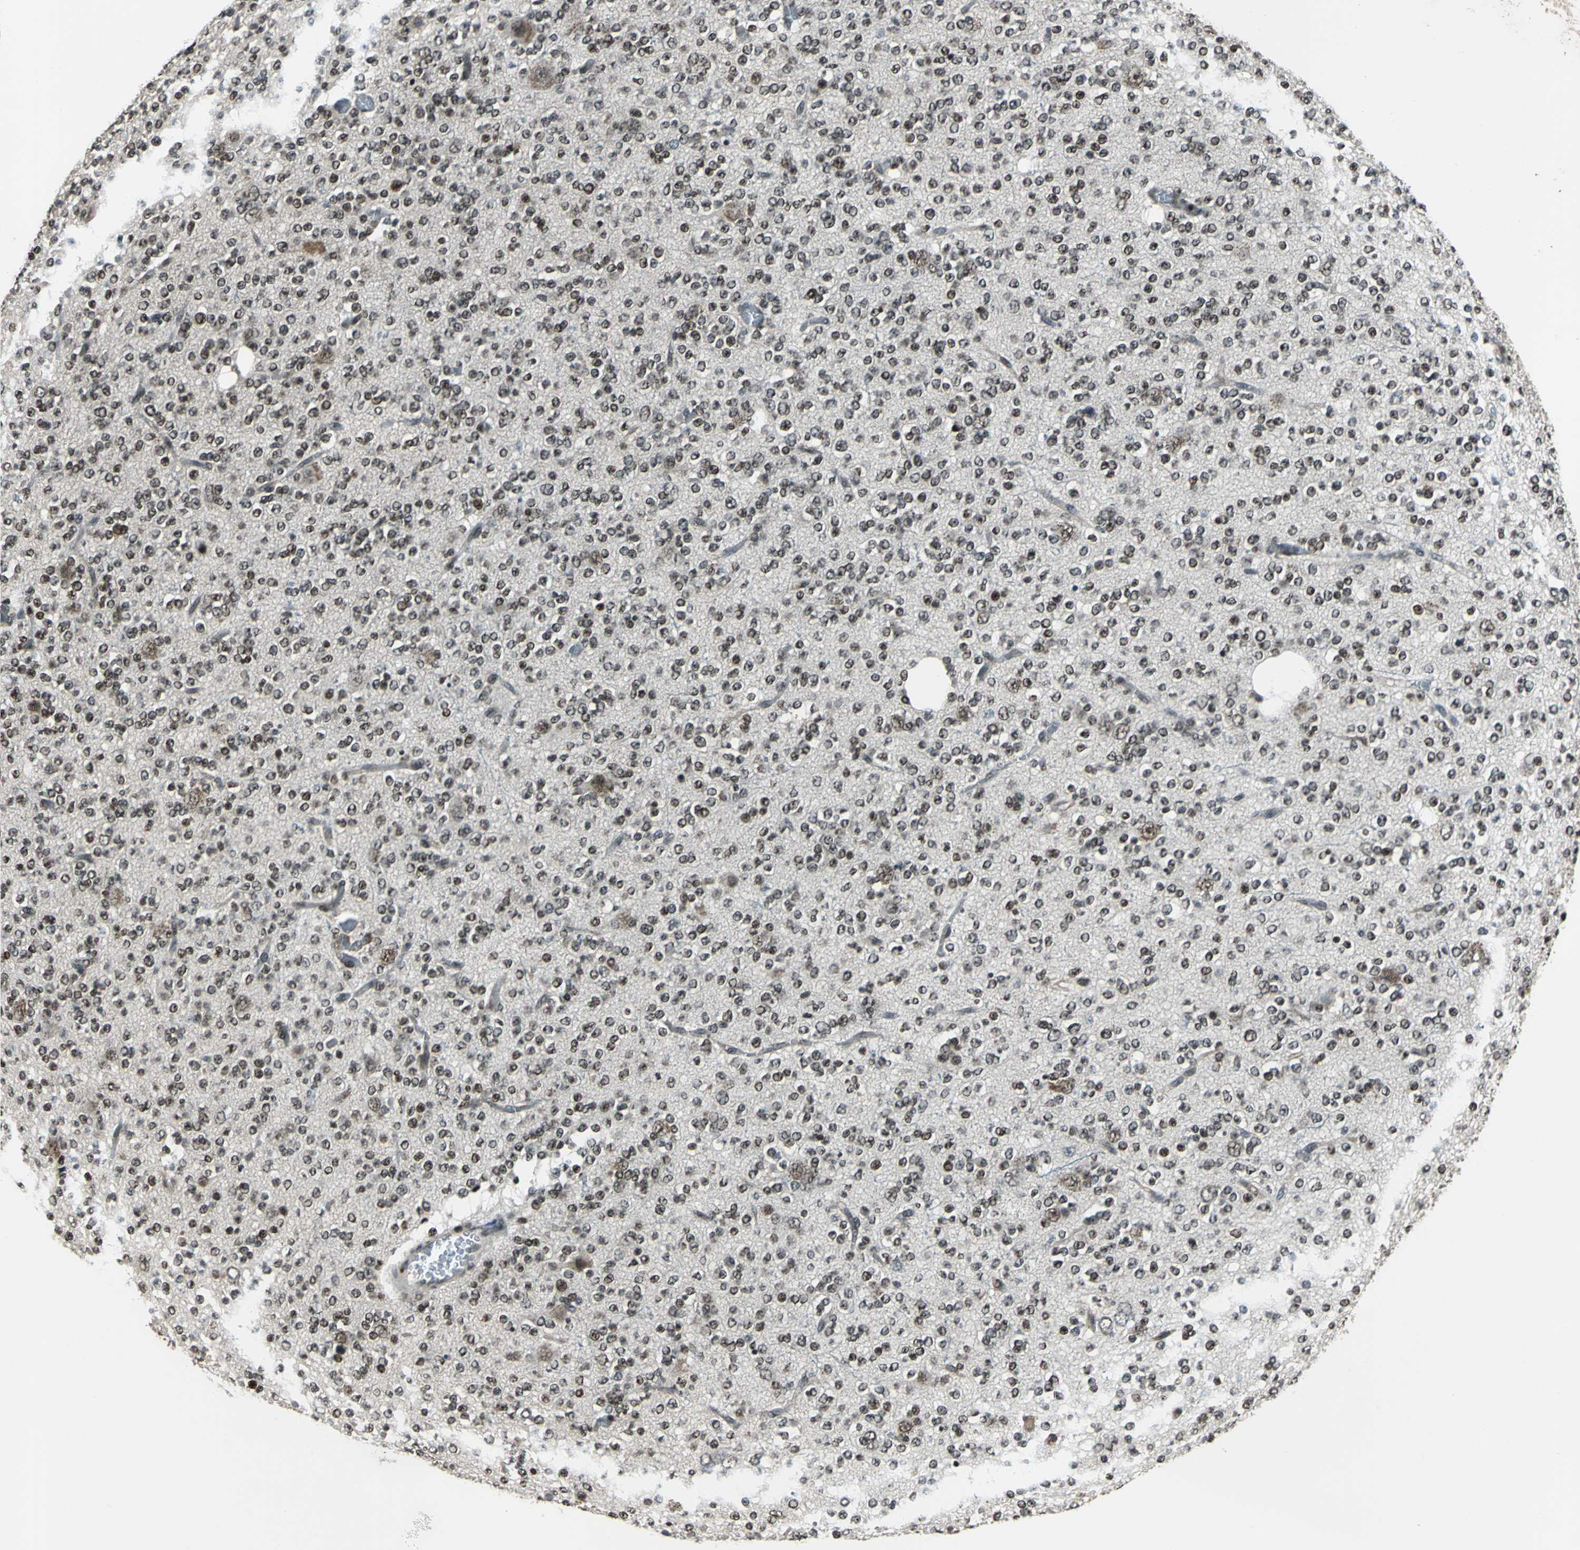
{"staining": {"intensity": "weak", "quantity": ">75%", "location": "nuclear"}, "tissue": "glioma", "cell_type": "Tumor cells", "image_type": "cancer", "snomed": [{"axis": "morphology", "description": "Glioma, malignant, Low grade"}, {"axis": "topography", "description": "Brain"}], "caption": "The histopathology image reveals staining of low-grade glioma (malignant), revealing weak nuclear protein expression (brown color) within tumor cells.", "gene": "NR2C2", "patient": {"sex": "male", "age": 38}}